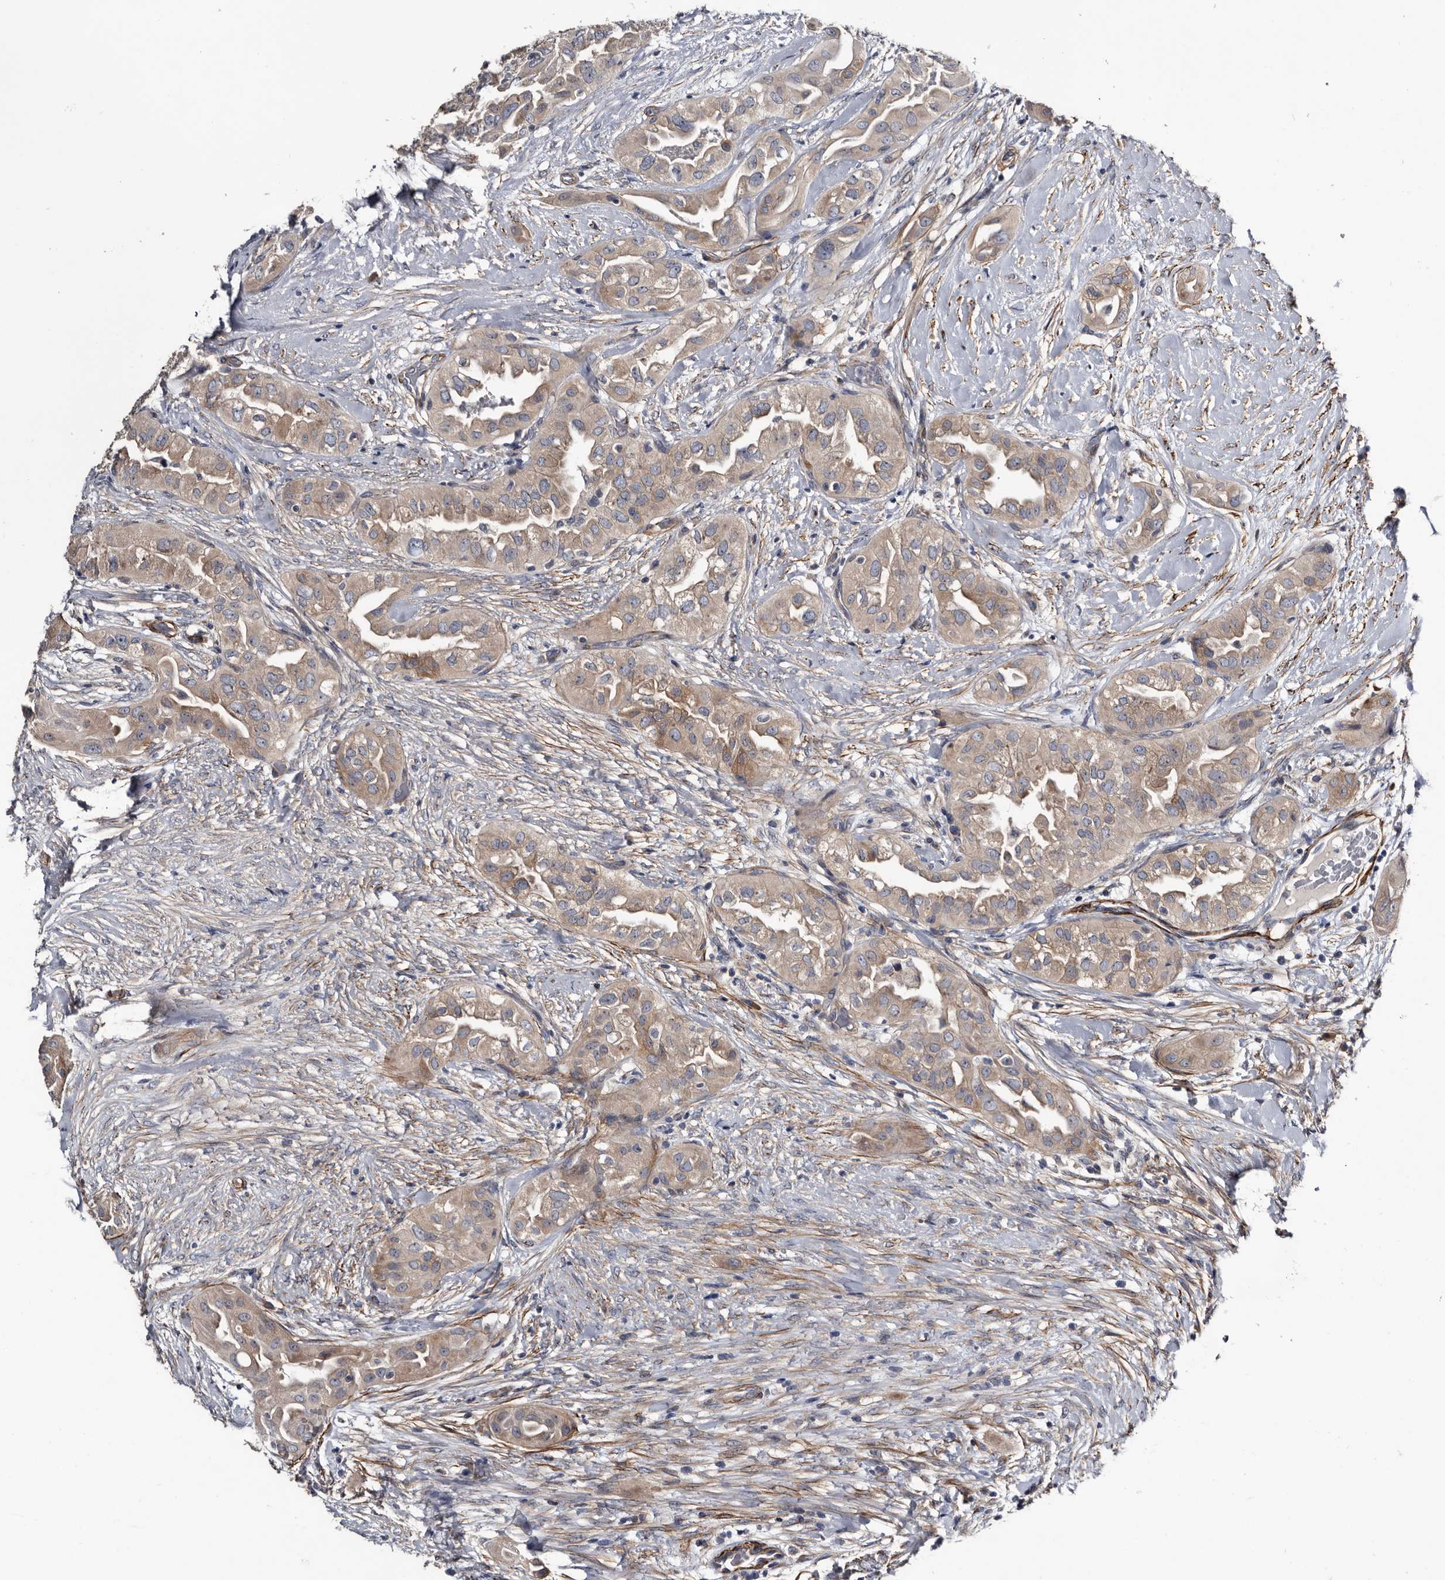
{"staining": {"intensity": "weak", "quantity": ">75%", "location": "cytoplasmic/membranous"}, "tissue": "thyroid cancer", "cell_type": "Tumor cells", "image_type": "cancer", "snomed": [{"axis": "morphology", "description": "Papillary adenocarcinoma, NOS"}, {"axis": "topography", "description": "Thyroid gland"}], "caption": "Immunohistochemistry (IHC) photomicrograph of human thyroid papillary adenocarcinoma stained for a protein (brown), which demonstrates low levels of weak cytoplasmic/membranous positivity in approximately >75% of tumor cells.", "gene": "IARS1", "patient": {"sex": "female", "age": 59}}